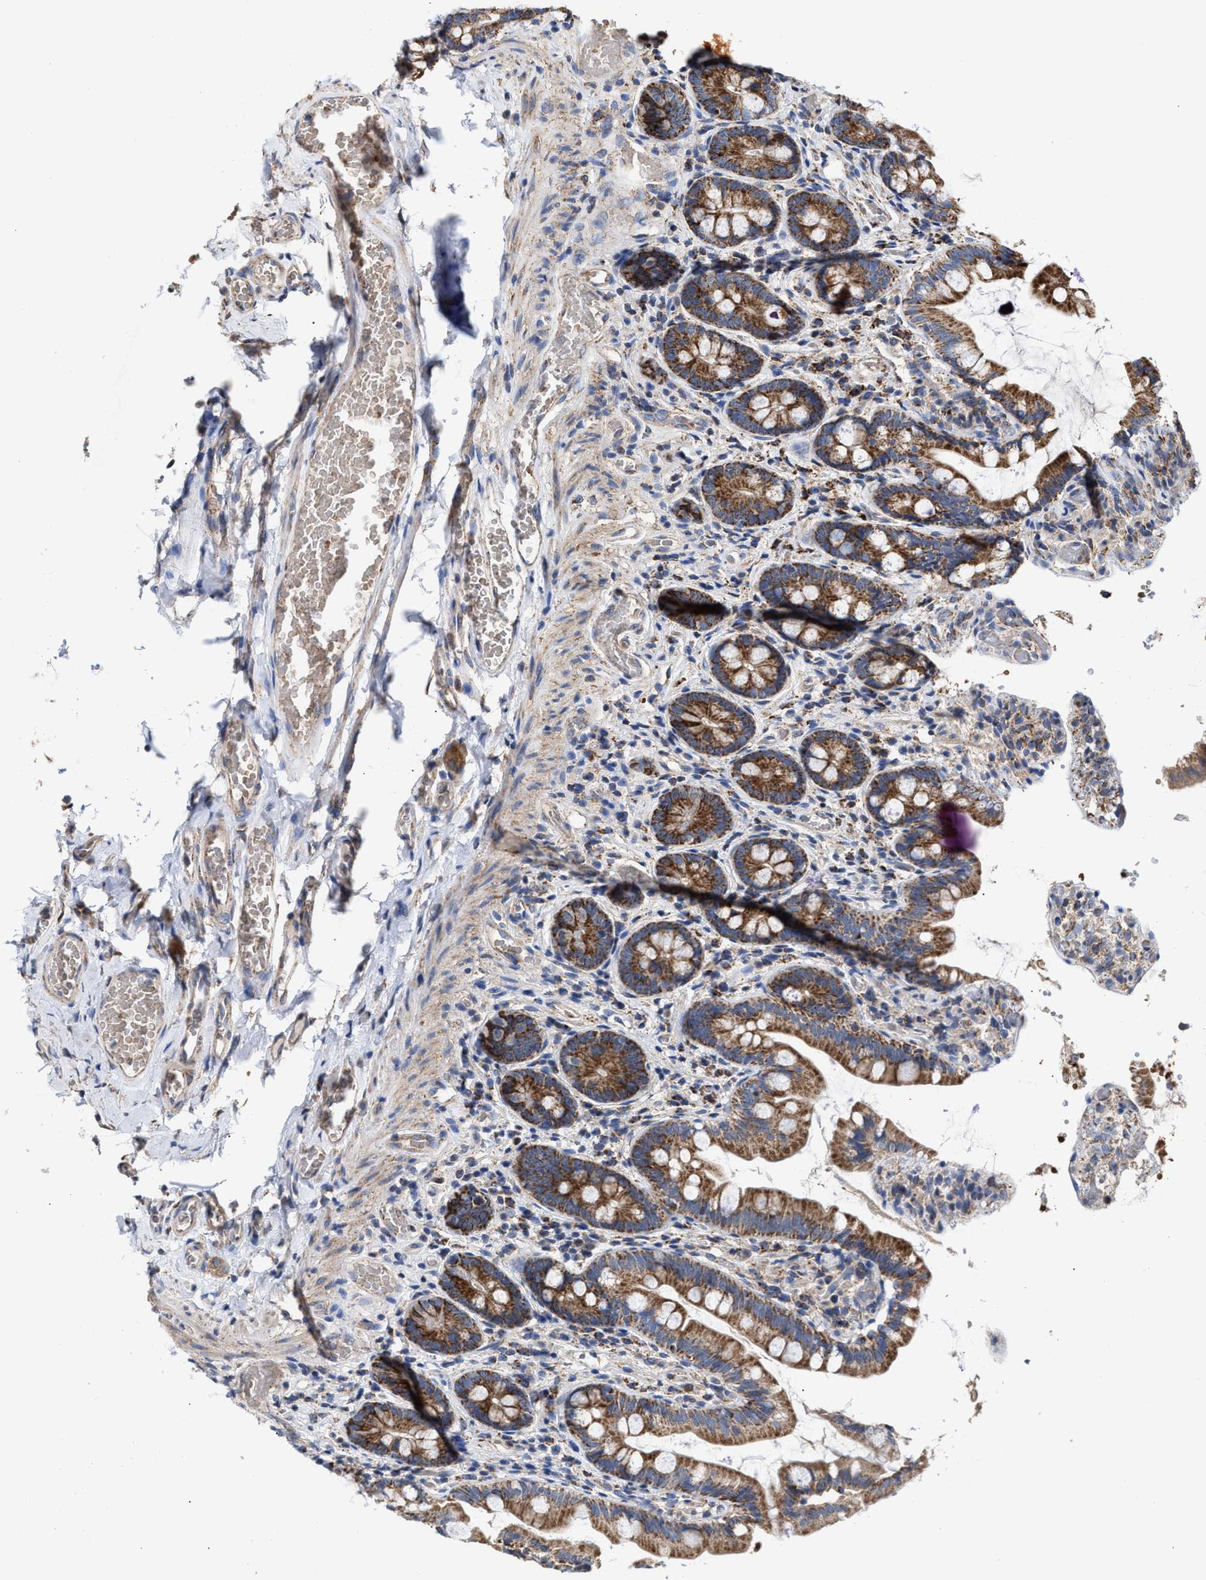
{"staining": {"intensity": "strong", "quantity": ">75%", "location": "cytoplasmic/membranous"}, "tissue": "small intestine", "cell_type": "Glandular cells", "image_type": "normal", "snomed": [{"axis": "morphology", "description": "Normal tissue, NOS"}, {"axis": "topography", "description": "Small intestine"}], "caption": "Small intestine stained with a brown dye reveals strong cytoplasmic/membranous positive expression in about >75% of glandular cells.", "gene": "MECR", "patient": {"sex": "female", "age": 56}}